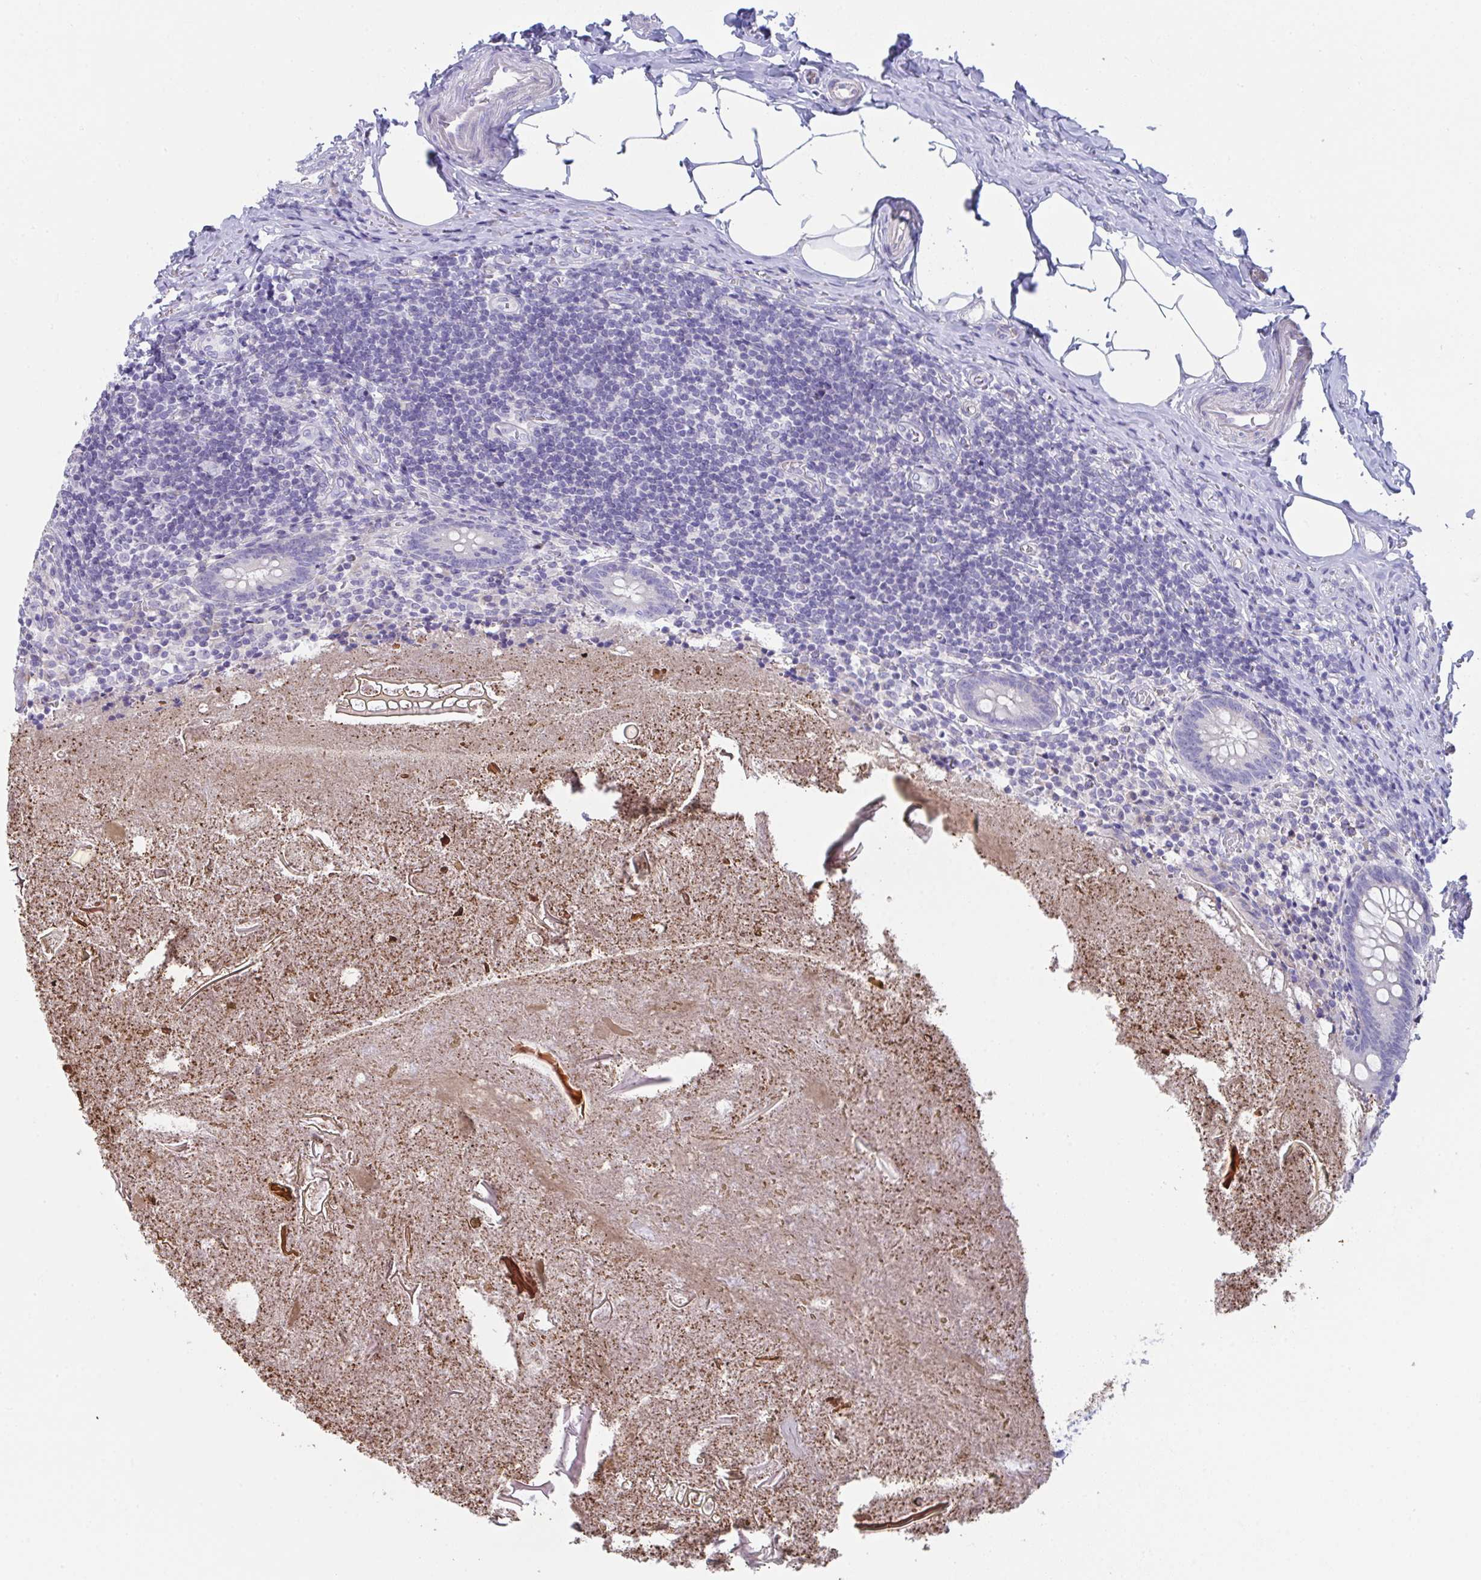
{"staining": {"intensity": "strong", "quantity": "<25%", "location": "cytoplasmic/membranous"}, "tissue": "appendix", "cell_type": "Glandular cells", "image_type": "normal", "snomed": [{"axis": "morphology", "description": "Normal tissue, NOS"}, {"axis": "topography", "description": "Appendix"}], "caption": "Brown immunohistochemical staining in benign human appendix exhibits strong cytoplasmic/membranous positivity in approximately <25% of glandular cells. (DAB (3,3'-diaminobenzidine) IHC, brown staining for protein, blue staining for nuclei).", "gene": "FBXO47", "patient": {"sex": "female", "age": 17}}